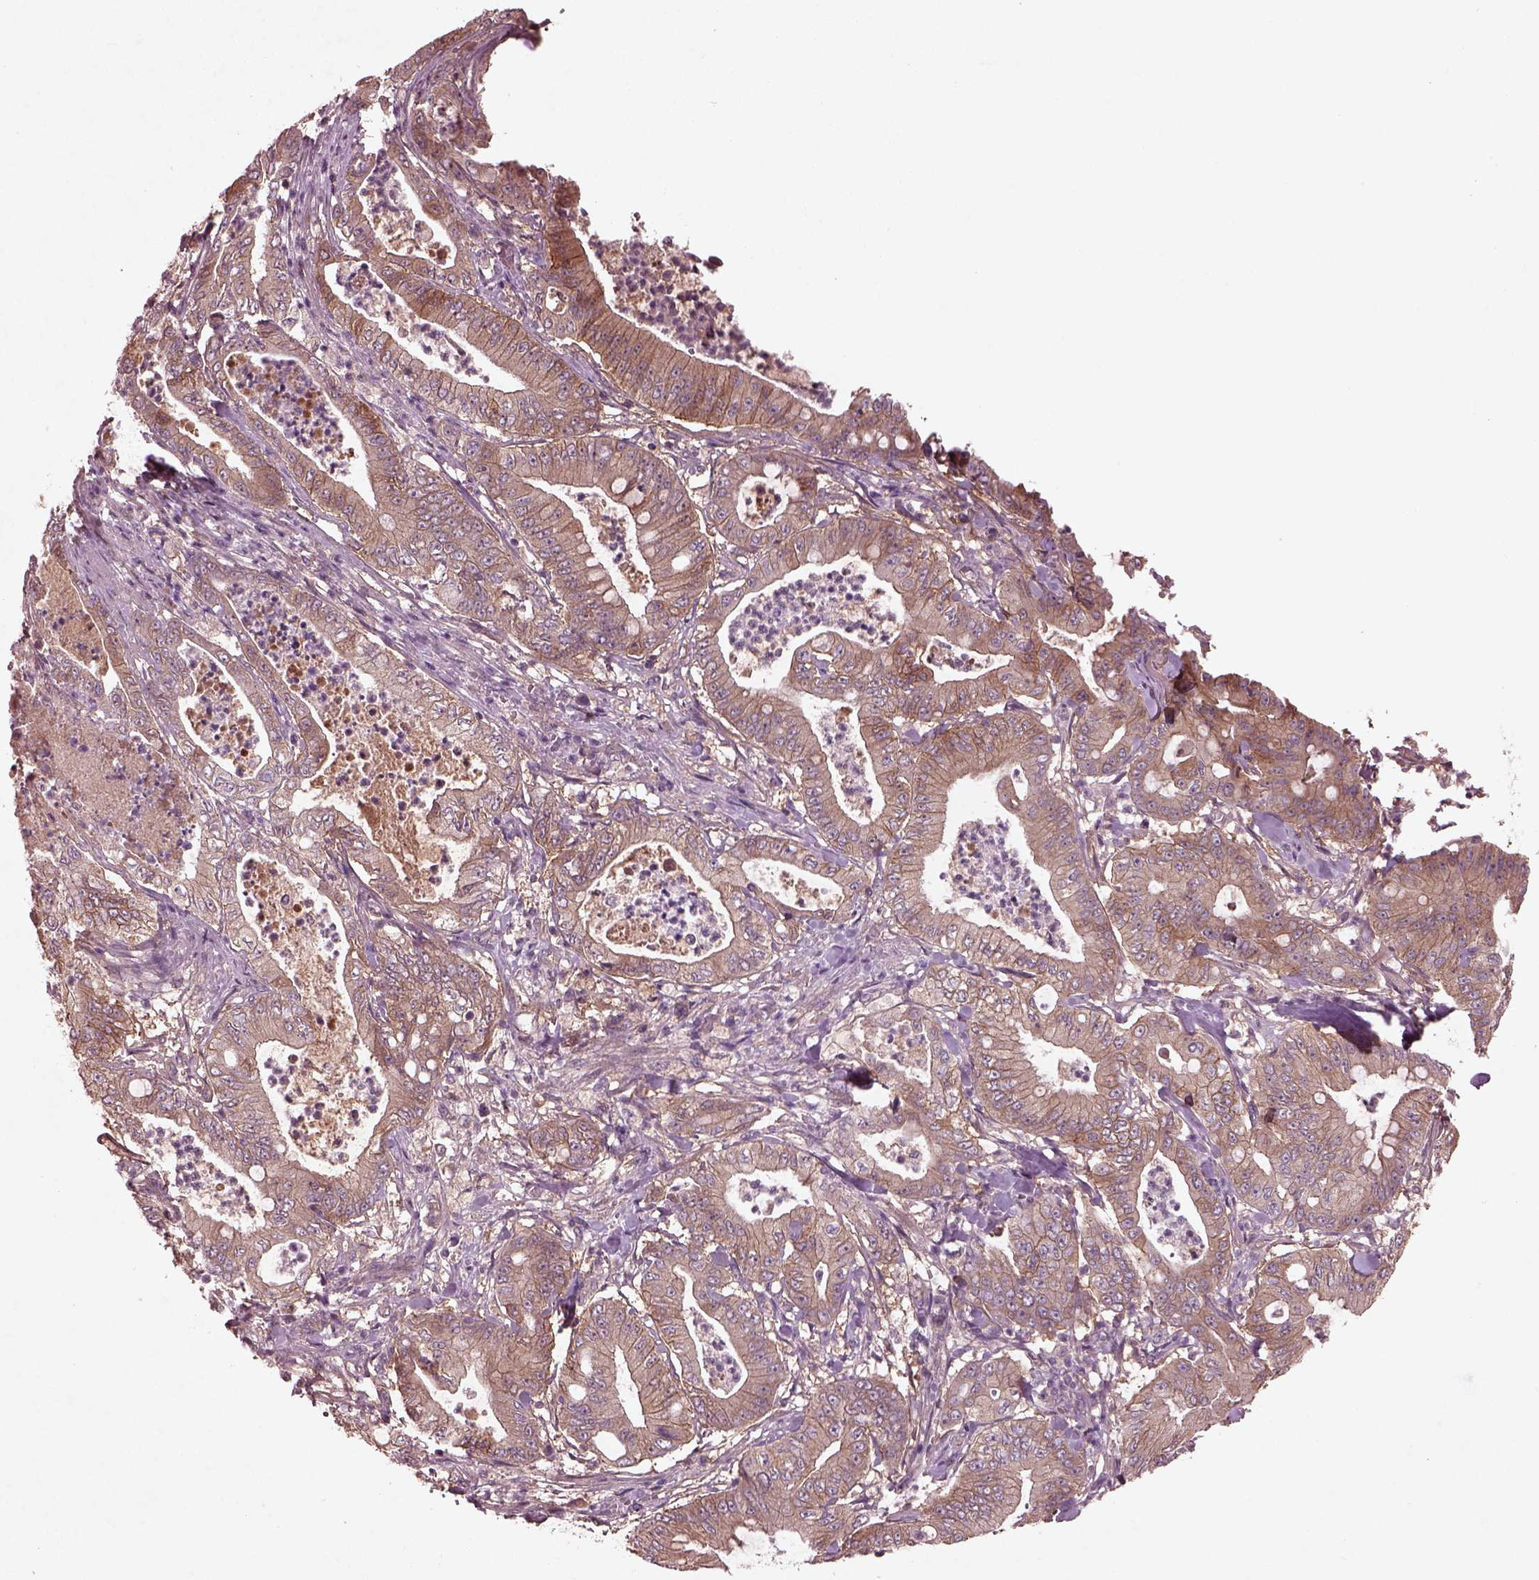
{"staining": {"intensity": "weak", "quantity": ">75%", "location": "cytoplasmic/membranous"}, "tissue": "pancreatic cancer", "cell_type": "Tumor cells", "image_type": "cancer", "snomed": [{"axis": "morphology", "description": "Adenocarcinoma, NOS"}, {"axis": "topography", "description": "Pancreas"}], "caption": "Immunohistochemistry of pancreatic cancer demonstrates low levels of weak cytoplasmic/membranous positivity in approximately >75% of tumor cells.", "gene": "FAM234A", "patient": {"sex": "male", "age": 71}}